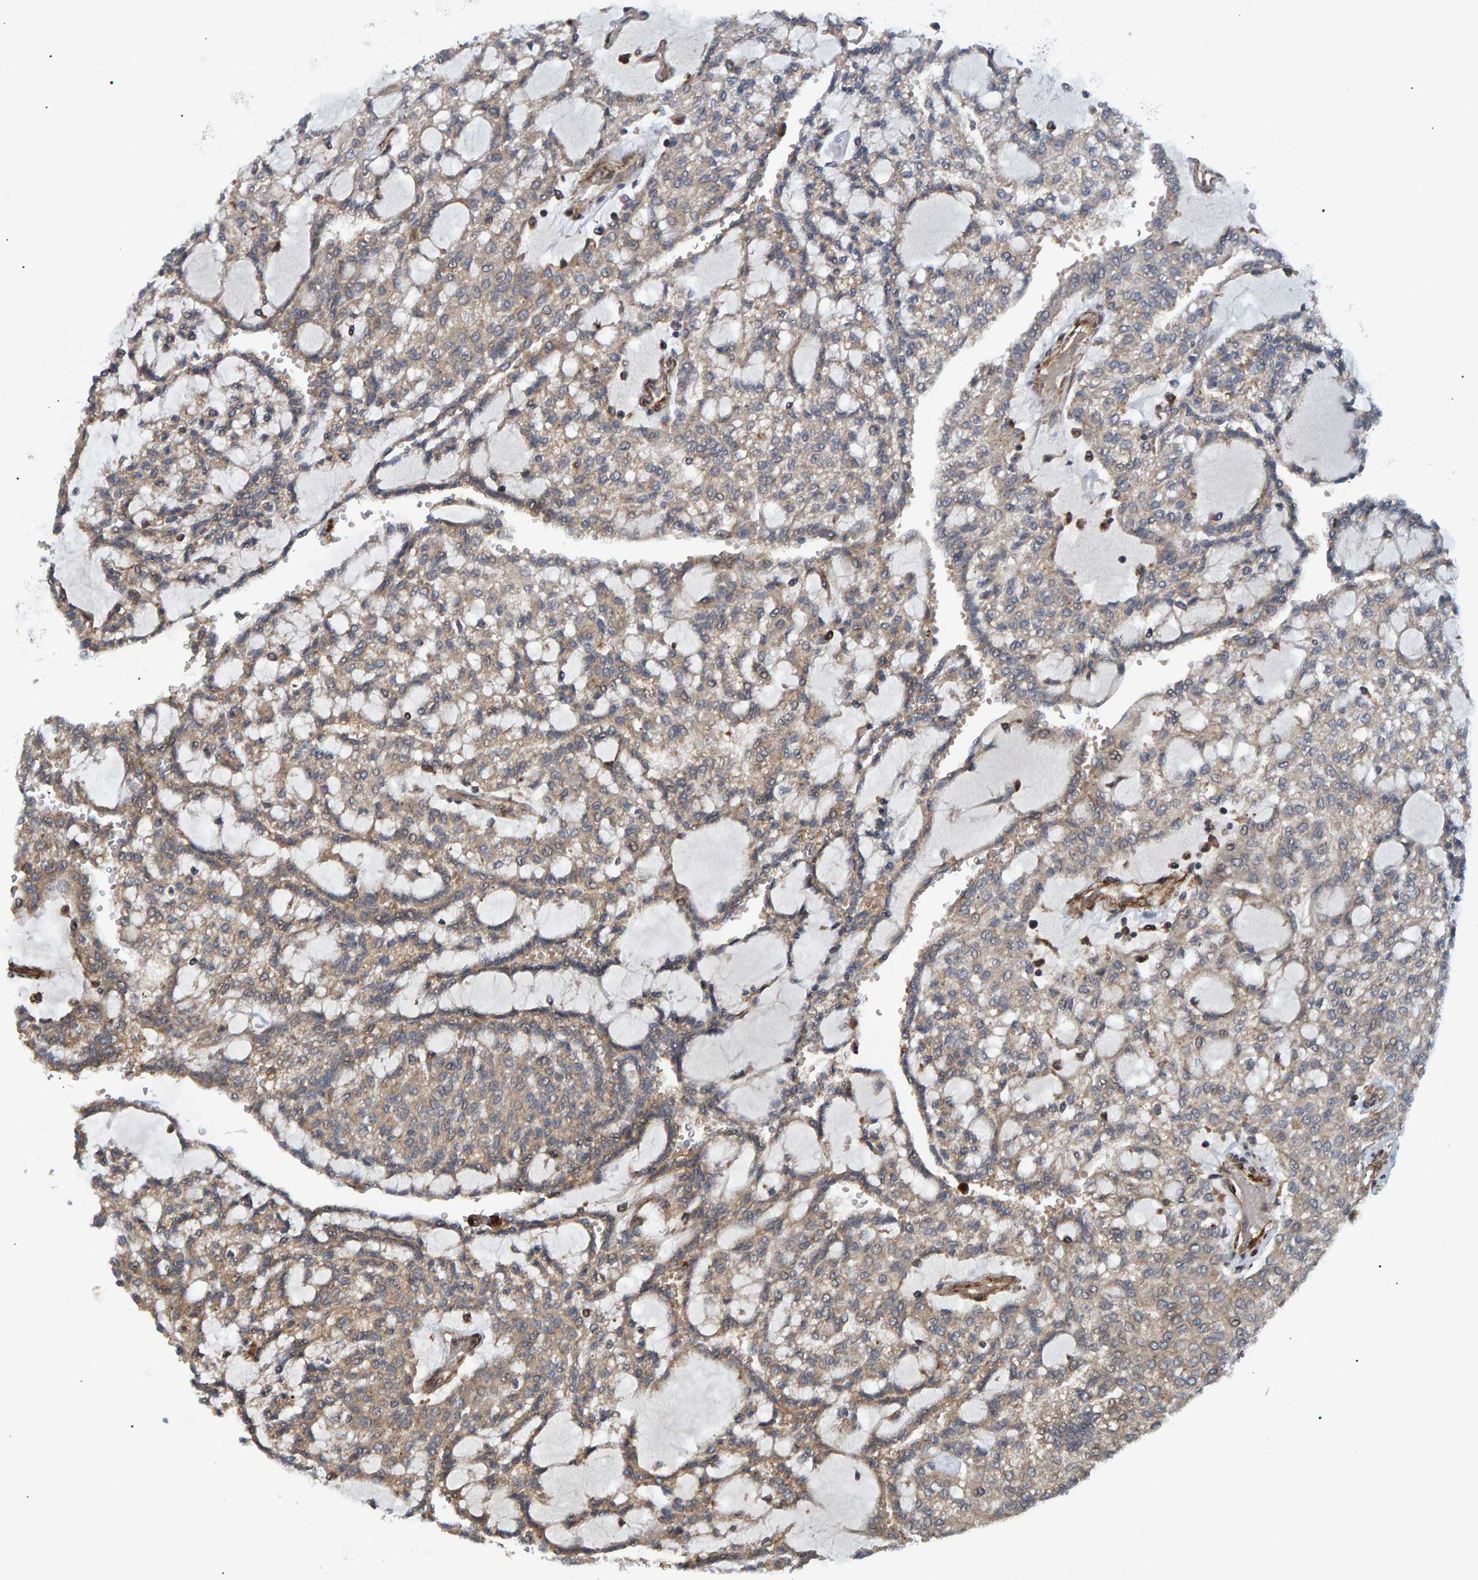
{"staining": {"intensity": "weak", "quantity": ">75%", "location": "cytoplasmic/membranous"}, "tissue": "renal cancer", "cell_type": "Tumor cells", "image_type": "cancer", "snomed": [{"axis": "morphology", "description": "Adenocarcinoma, NOS"}, {"axis": "topography", "description": "Kidney"}], "caption": "Renal adenocarcinoma stained with DAB IHC shows low levels of weak cytoplasmic/membranous staining in approximately >75% of tumor cells.", "gene": "ATP6V1H", "patient": {"sex": "male", "age": 63}}